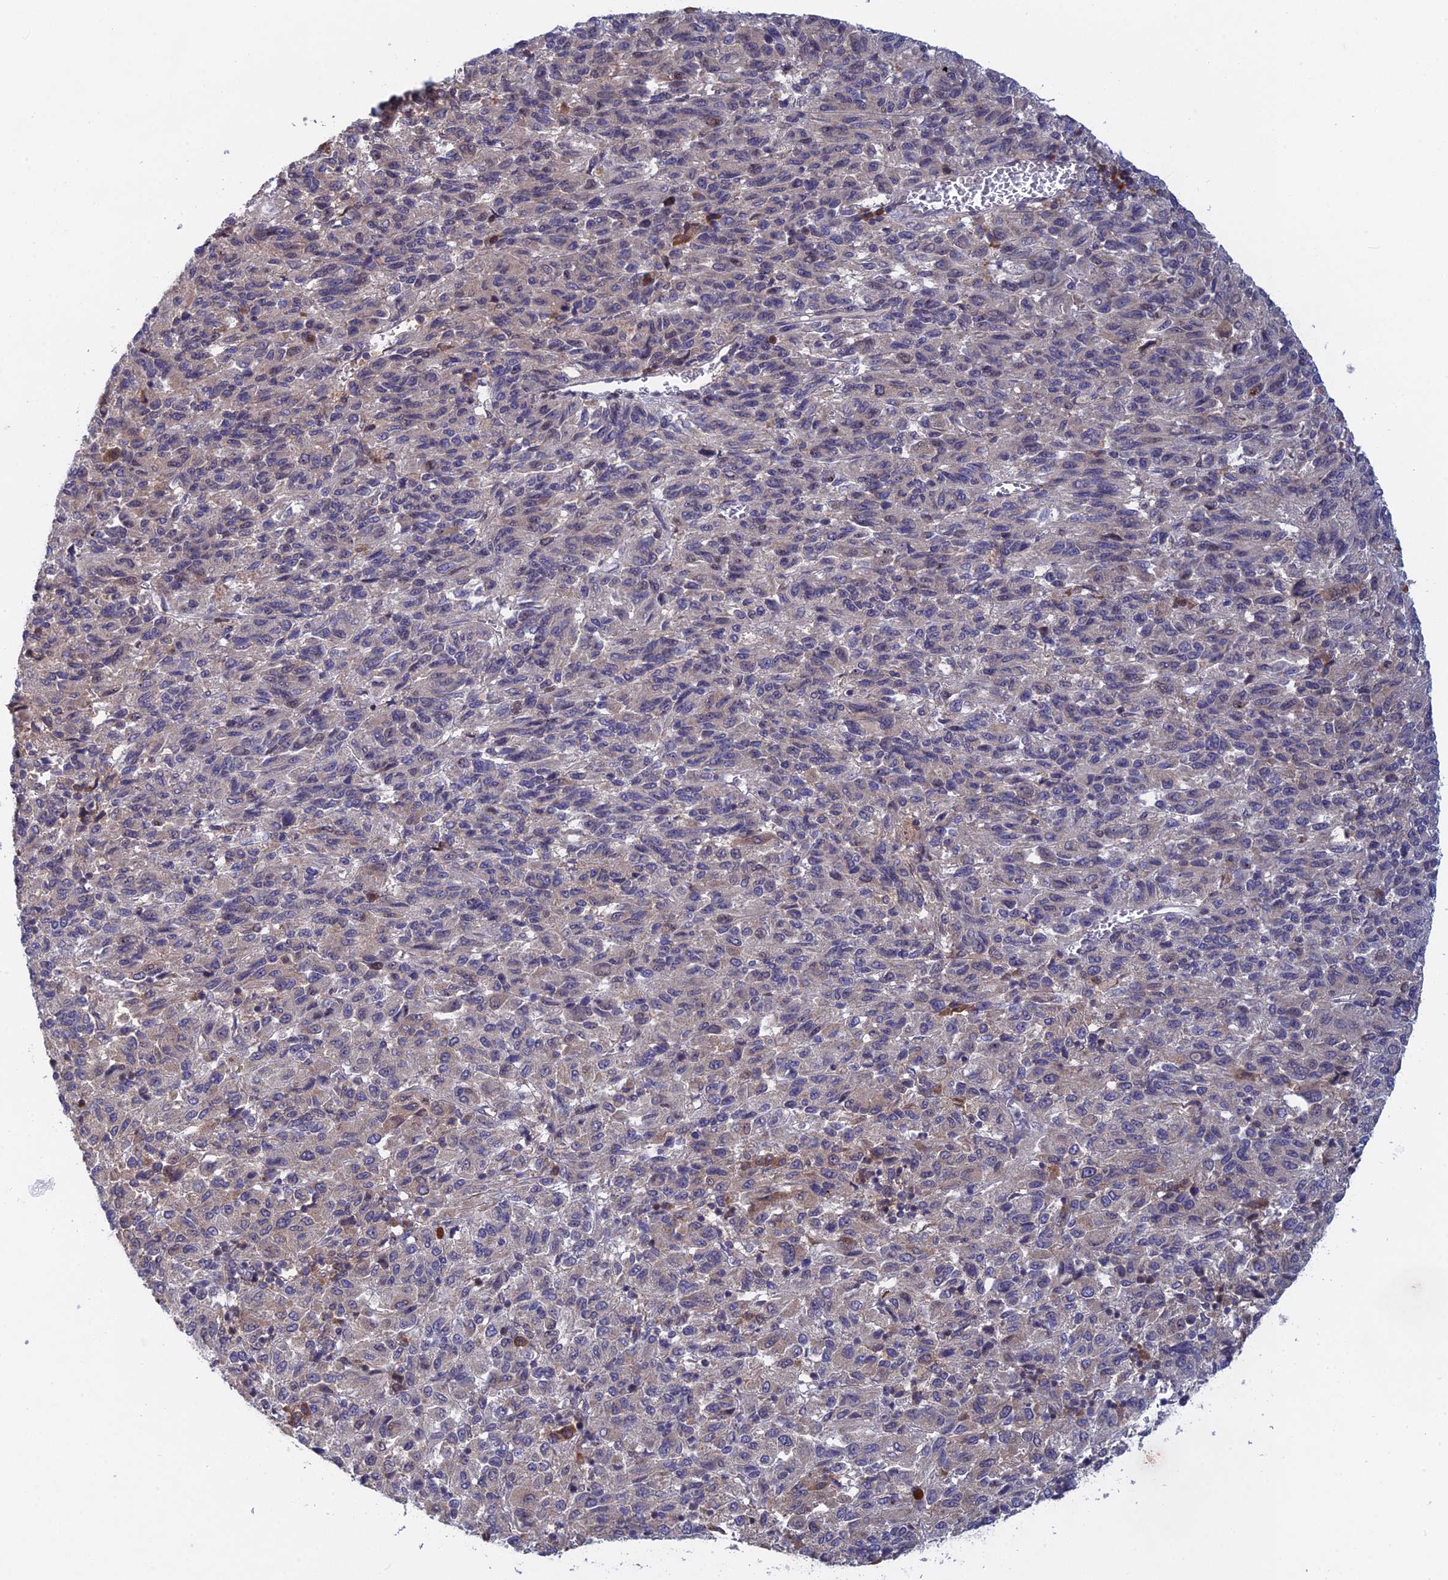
{"staining": {"intensity": "weak", "quantity": "<25%", "location": "cytoplasmic/membranous"}, "tissue": "melanoma", "cell_type": "Tumor cells", "image_type": "cancer", "snomed": [{"axis": "morphology", "description": "Malignant melanoma, Metastatic site"}, {"axis": "topography", "description": "Lung"}], "caption": "A histopathology image of malignant melanoma (metastatic site) stained for a protein shows no brown staining in tumor cells. (Stains: DAB immunohistochemistry with hematoxylin counter stain, Microscopy: brightfield microscopy at high magnification).", "gene": "SRA1", "patient": {"sex": "male", "age": 64}}